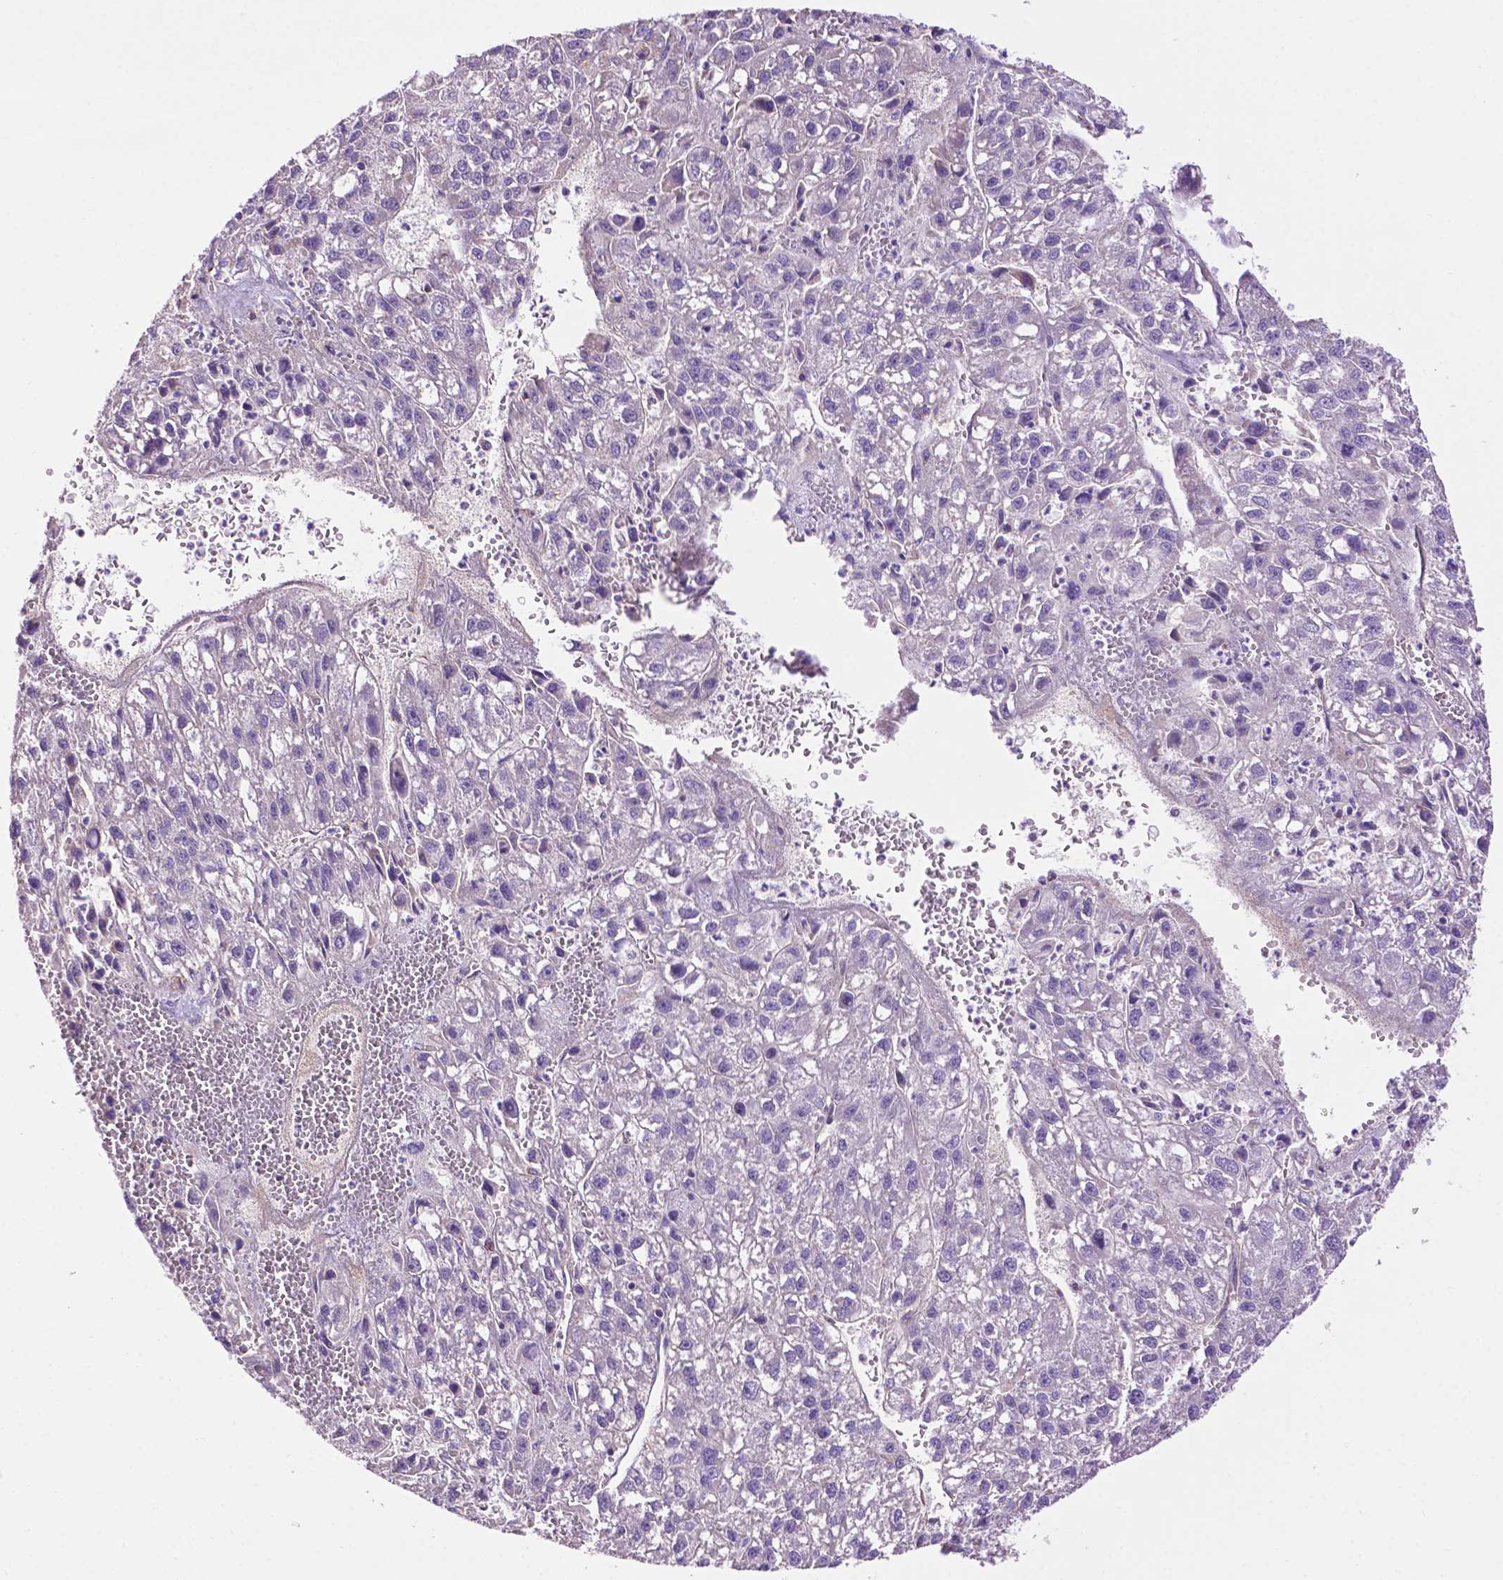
{"staining": {"intensity": "negative", "quantity": "none", "location": "none"}, "tissue": "liver cancer", "cell_type": "Tumor cells", "image_type": "cancer", "snomed": [{"axis": "morphology", "description": "Carcinoma, Hepatocellular, NOS"}, {"axis": "topography", "description": "Liver"}], "caption": "Immunohistochemistry (IHC) photomicrograph of liver hepatocellular carcinoma stained for a protein (brown), which reveals no positivity in tumor cells.", "gene": "PHYHIP", "patient": {"sex": "female", "age": 70}}